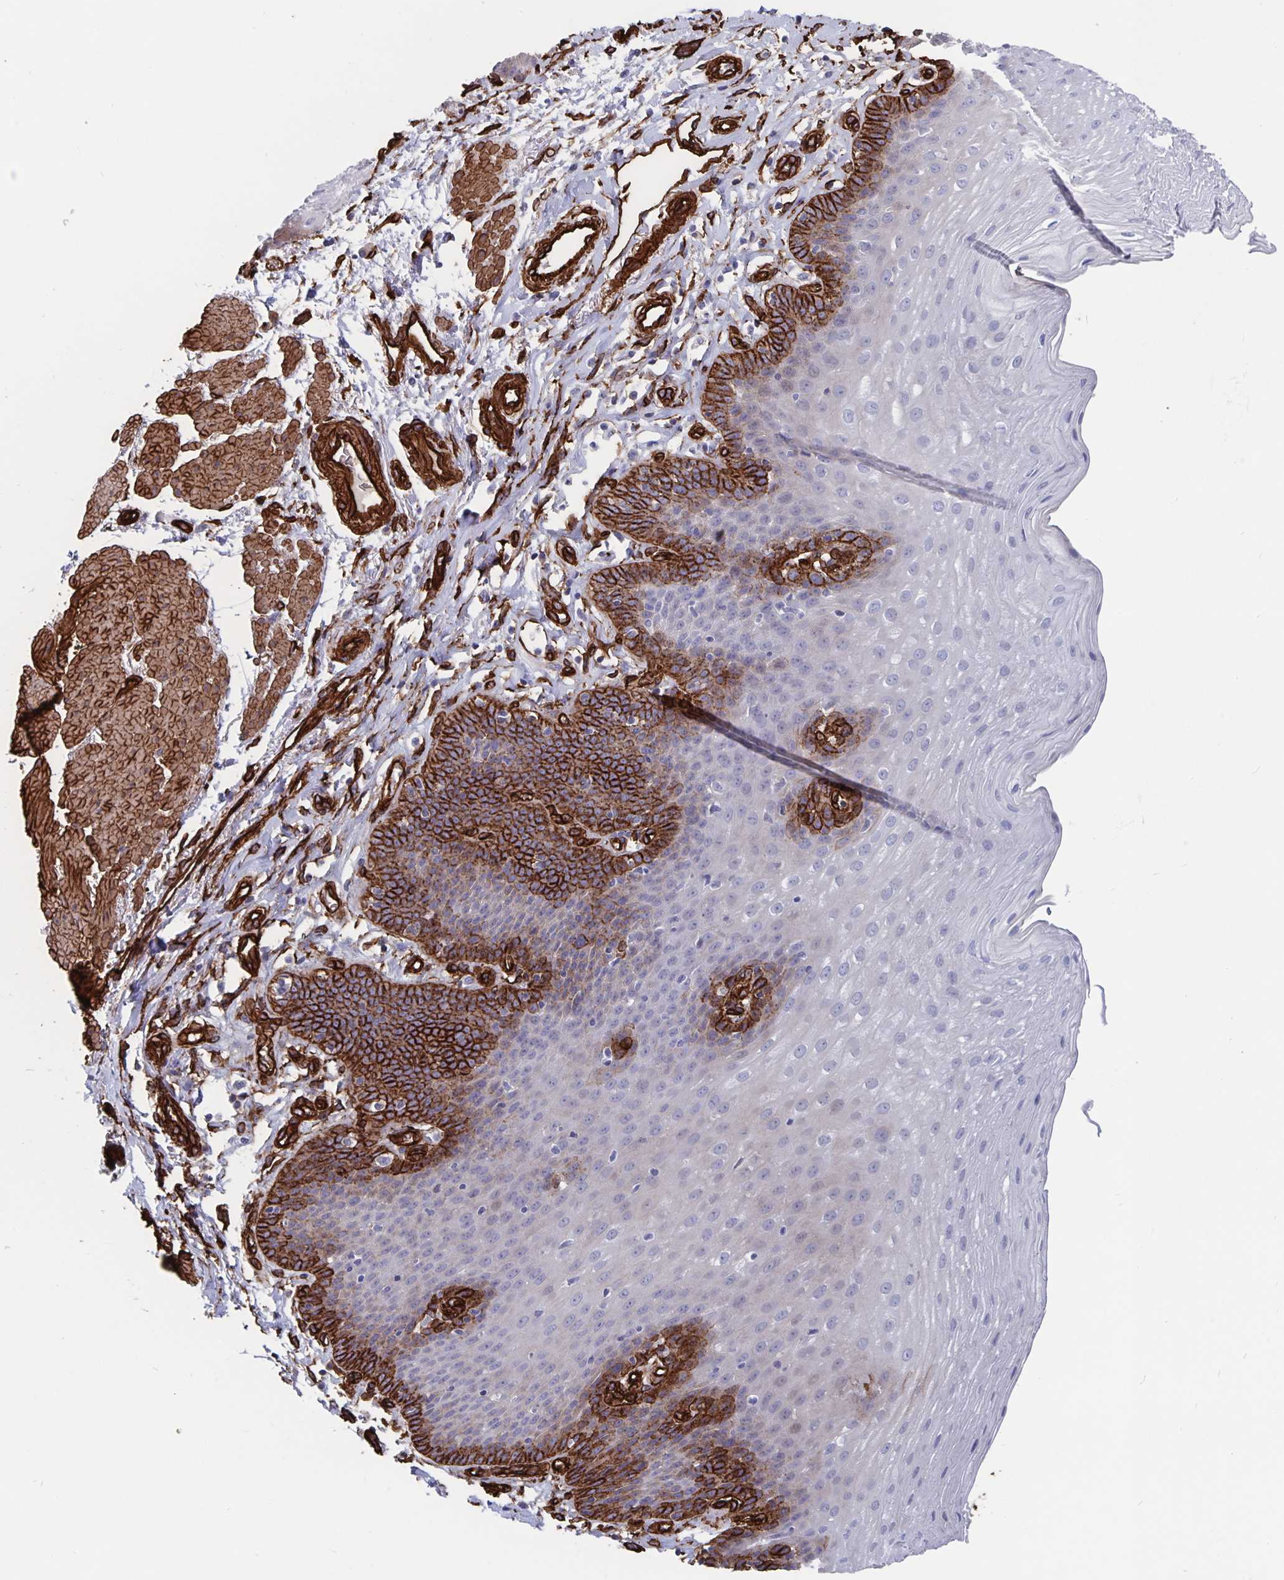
{"staining": {"intensity": "strong", "quantity": "25%-75%", "location": "cytoplasmic/membranous"}, "tissue": "esophagus", "cell_type": "Squamous epithelial cells", "image_type": "normal", "snomed": [{"axis": "morphology", "description": "Normal tissue, NOS"}, {"axis": "topography", "description": "Esophagus"}], "caption": "The micrograph reveals immunohistochemical staining of unremarkable esophagus. There is strong cytoplasmic/membranous staining is identified in about 25%-75% of squamous epithelial cells. Nuclei are stained in blue.", "gene": "DCHS2", "patient": {"sex": "female", "age": 81}}